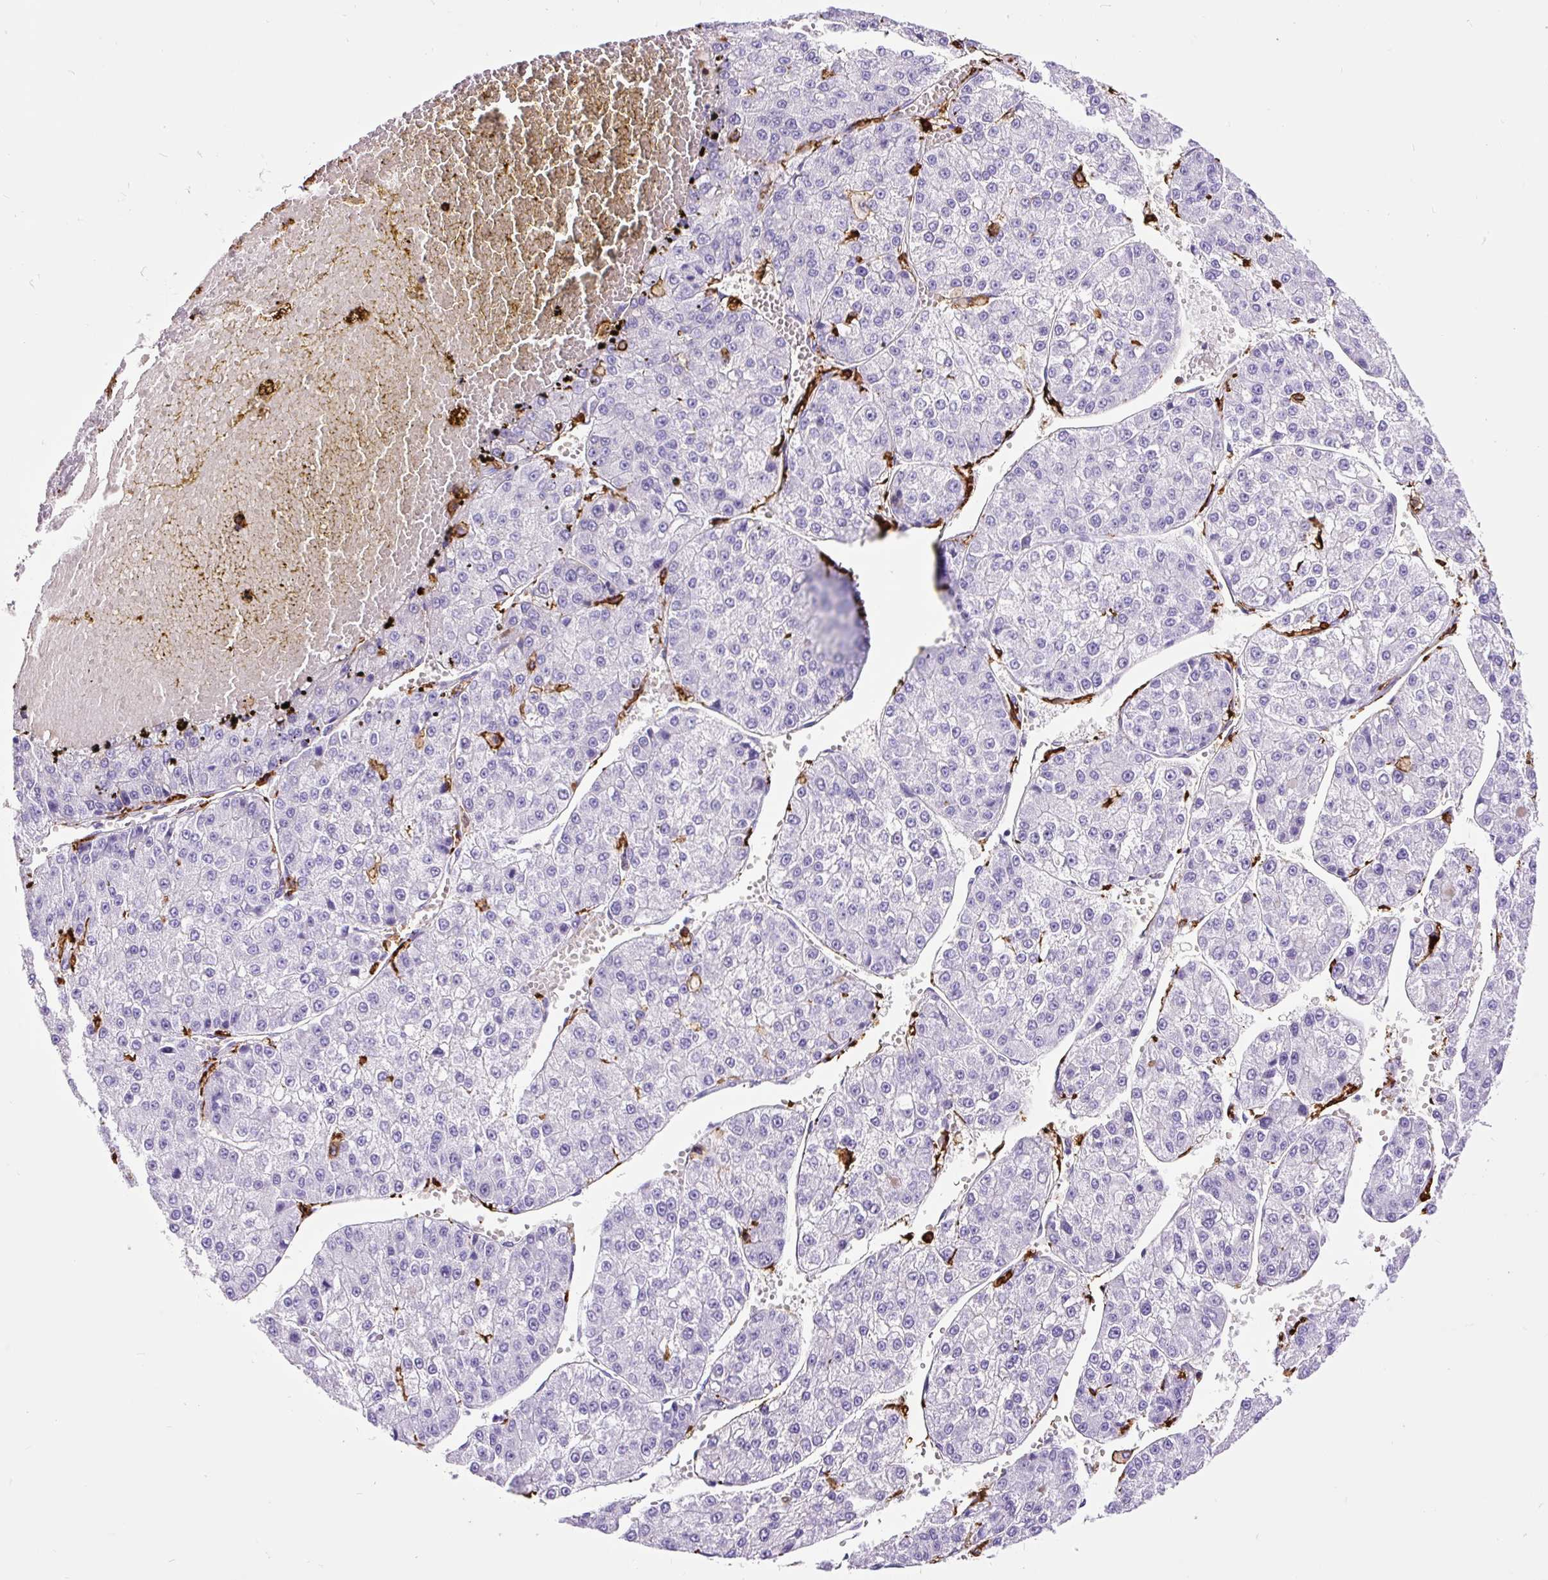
{"staining": {"intensity": "negative", "quantity": "none", "location": "none"}, "tissue": "liver cancer", "cell_type": "Tumor cells", "image_type": "cancer", "snomed": [{"axis": "morphology", "description": "Carcinoma, Hepatocellular, NOS"}, {"axis": "topography", "description": "Liver"}], "caption": "DAB immunohistochemical staining of liver hepatocellular carcinoma displays no significant expression in tumor cells.", "gene": "HLA-DRA", "patient": {"sex": "female", "age": 73}}